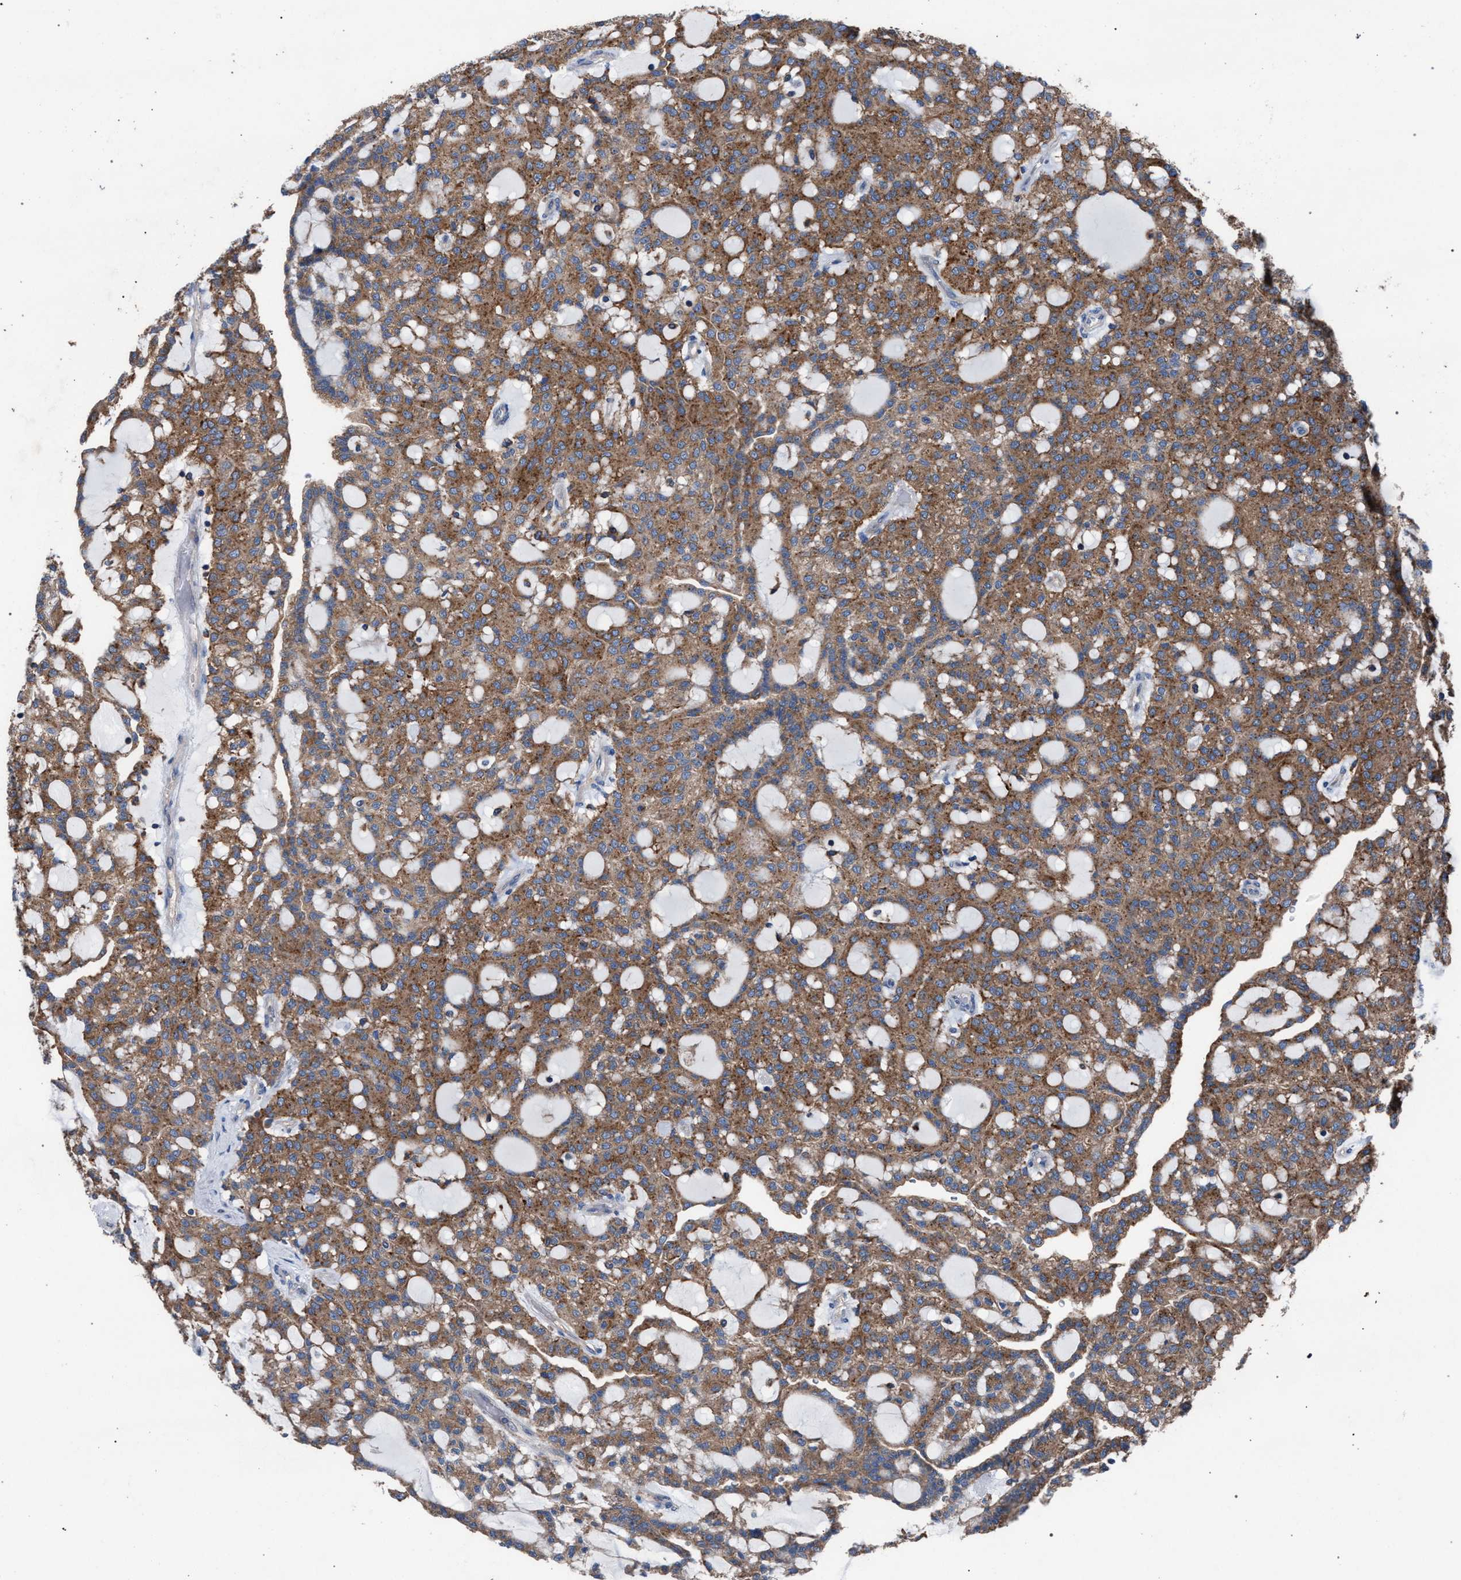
{"staining": {"intensity": "moderate", "quantity": ">75%", "location": "cytoplasmic/membranous"}, "tissue": "renal cancer", "cell_type": "Tumor cells", "image_type": "cancer", "snomed": [{"axis": "morphology", "description": "Adenocarcinoma, NOS"}, {"axis": "topography", "description": "Kidney"}], "caption": "Protein expression by immunohistochemistry displays moderate cytoplasmic/membranous positivity in approximately >75% of tumor cells in adenocarcinoma (renal).", "gene": "ATP6V0A1", "patient": {"sex": "male", "age": 63}}